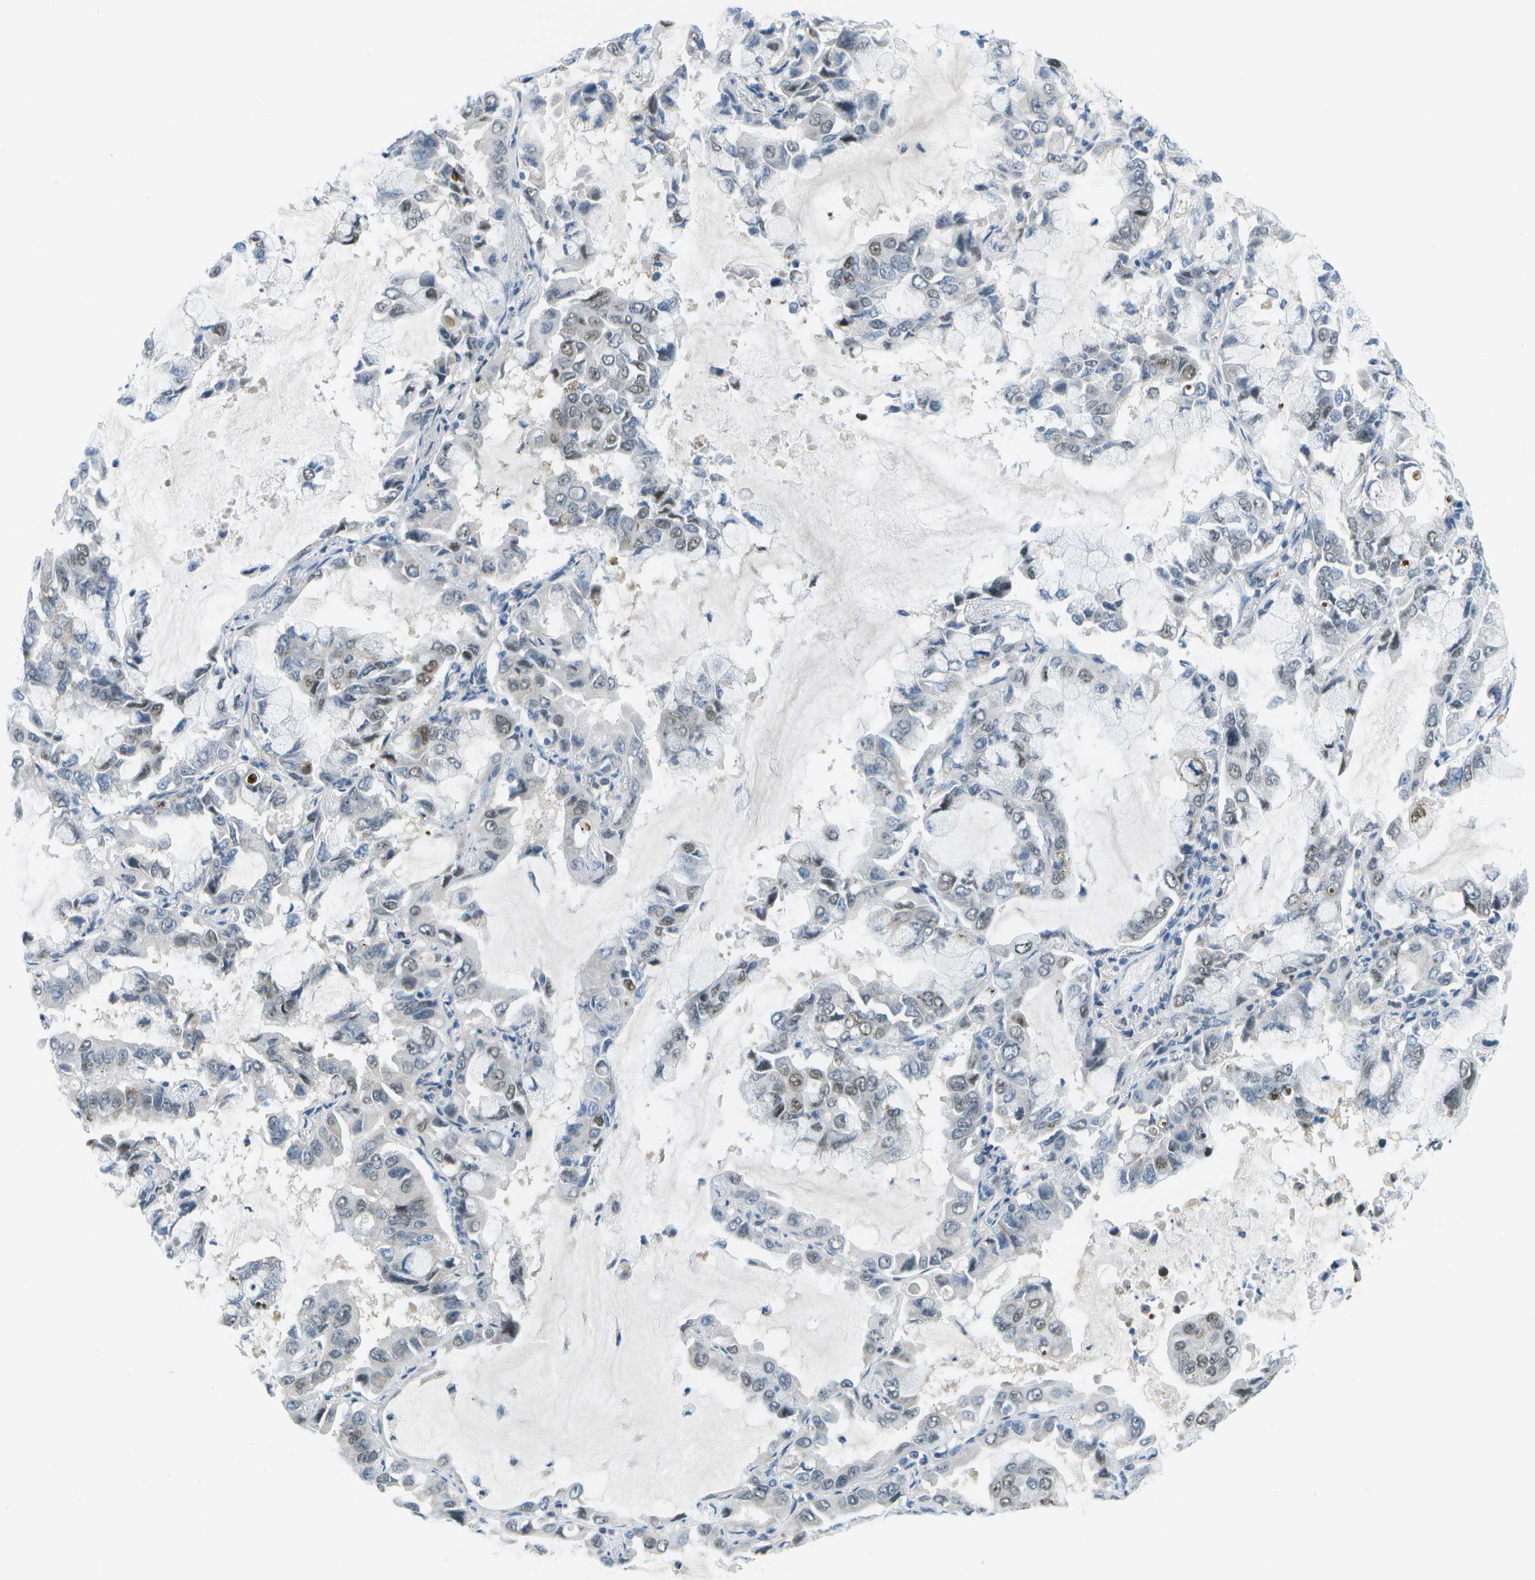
{"staining": {"intensity": "moderate", "quantity": "<25%", "location": "nuclear"}, "tissue": "lung cancer", "cell_type": "Tumor cells", "image_type": "cancer", "snomed": [{"axis": "morphology", "description": "Adenocarcinoma, NOS"}, {"axis": "topography", "description": "Lung"}], "caption": "Protein expression analysis of human lung cancer reveals moderate nuclear expression in about <25% of tumor cells.", "gene": "PITHD1", "patient": {"sex": "male", "age": 64}}